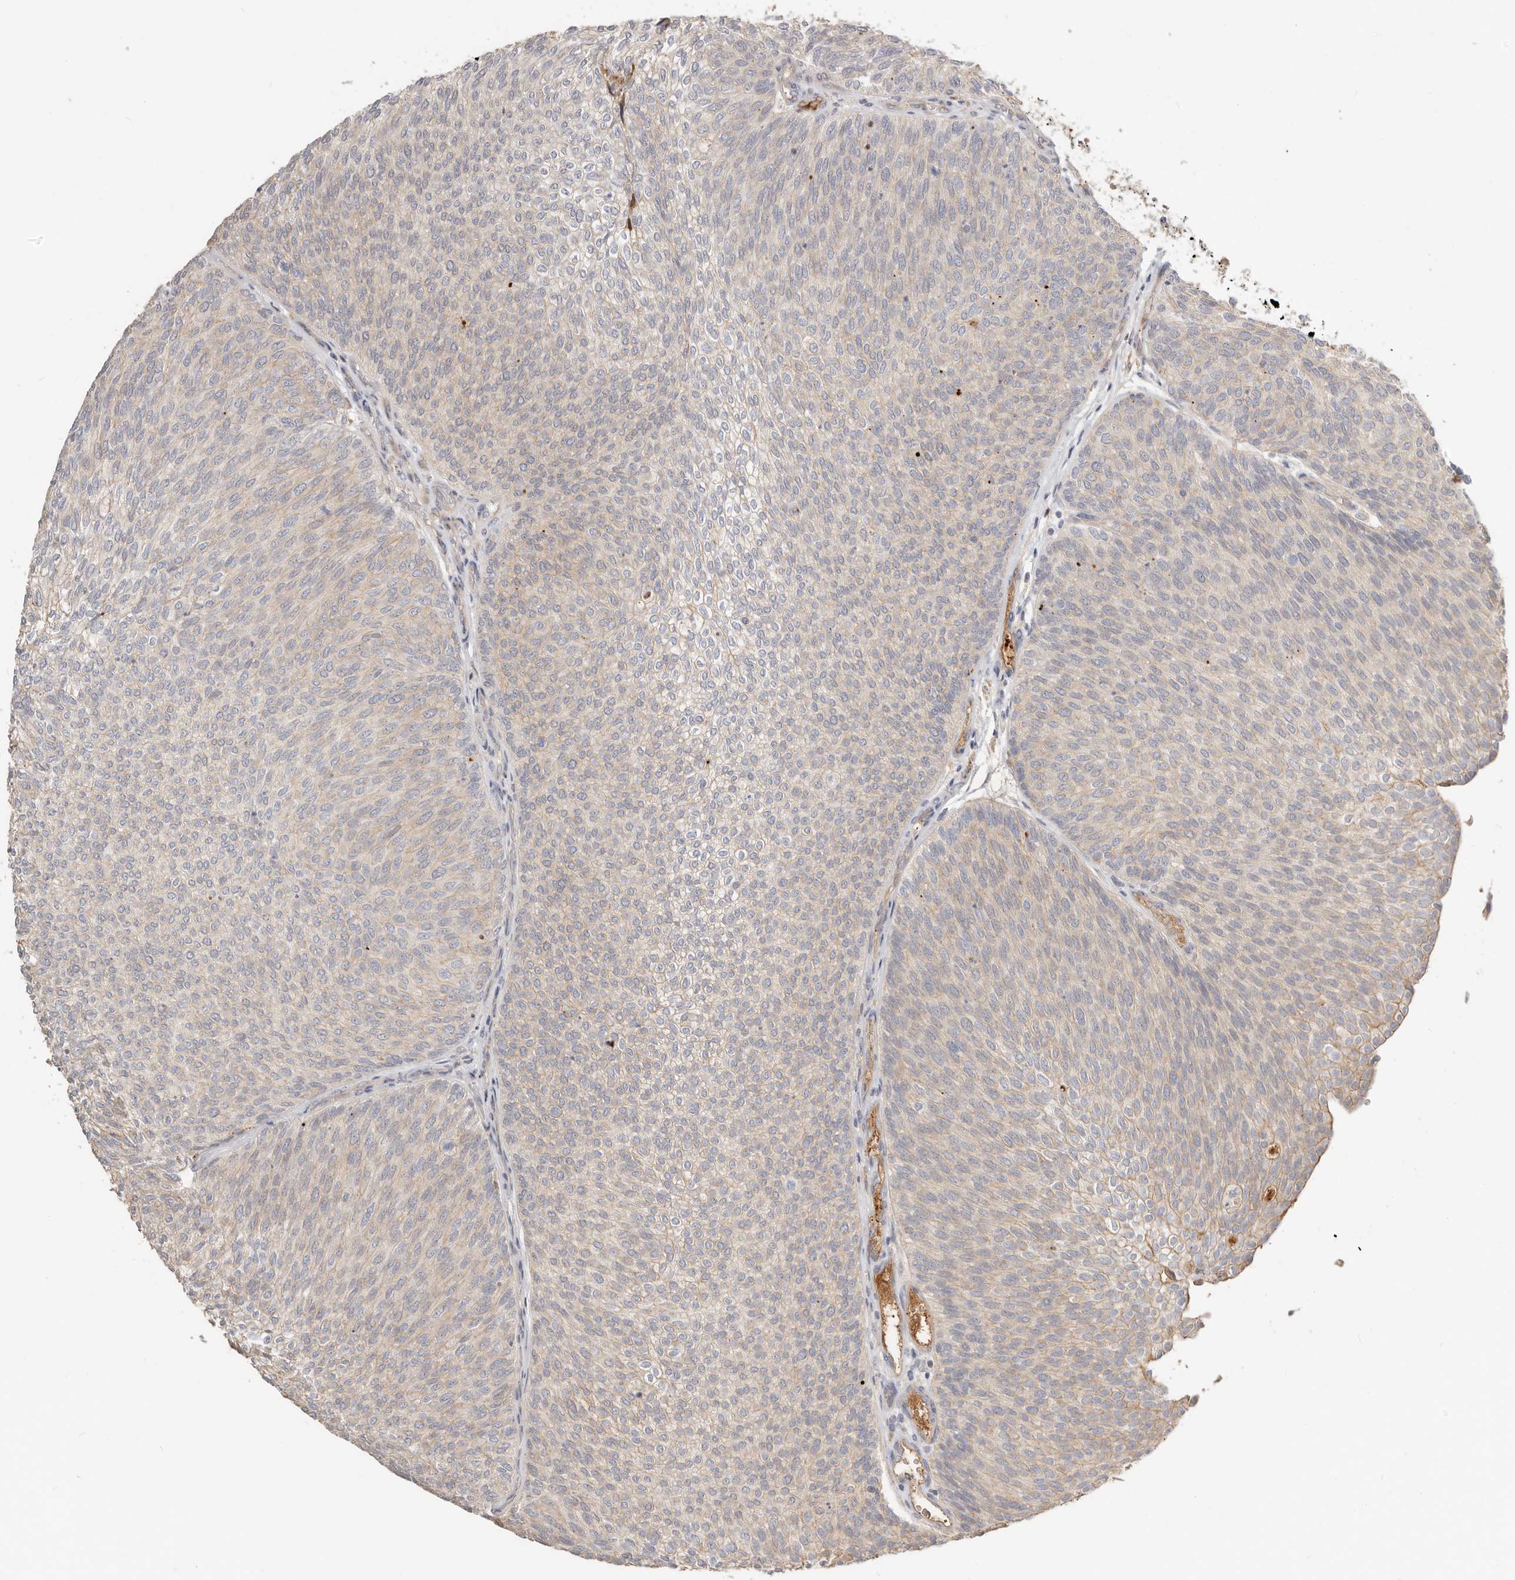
{"staining": {"intensity": "weak", "quantity": "<25%", "location": "cytoplasmic/membranous"}, "tissue": "urothelial cancer", "cell_type": "Tumor cells", "image_type": "cancer", "snomed": [{"axis": "morphology", "description": "Urothelial carcinoma, Low grade"}, {"axis": "topography", "description": "Urinary bladder"}], "caption": "DAB immunohistochemical staining of human urothelial cancer exhibits no significant staining in tumor cells.", "gene": "MTFR2", "patient": {"sex": "female", "age": 79}}